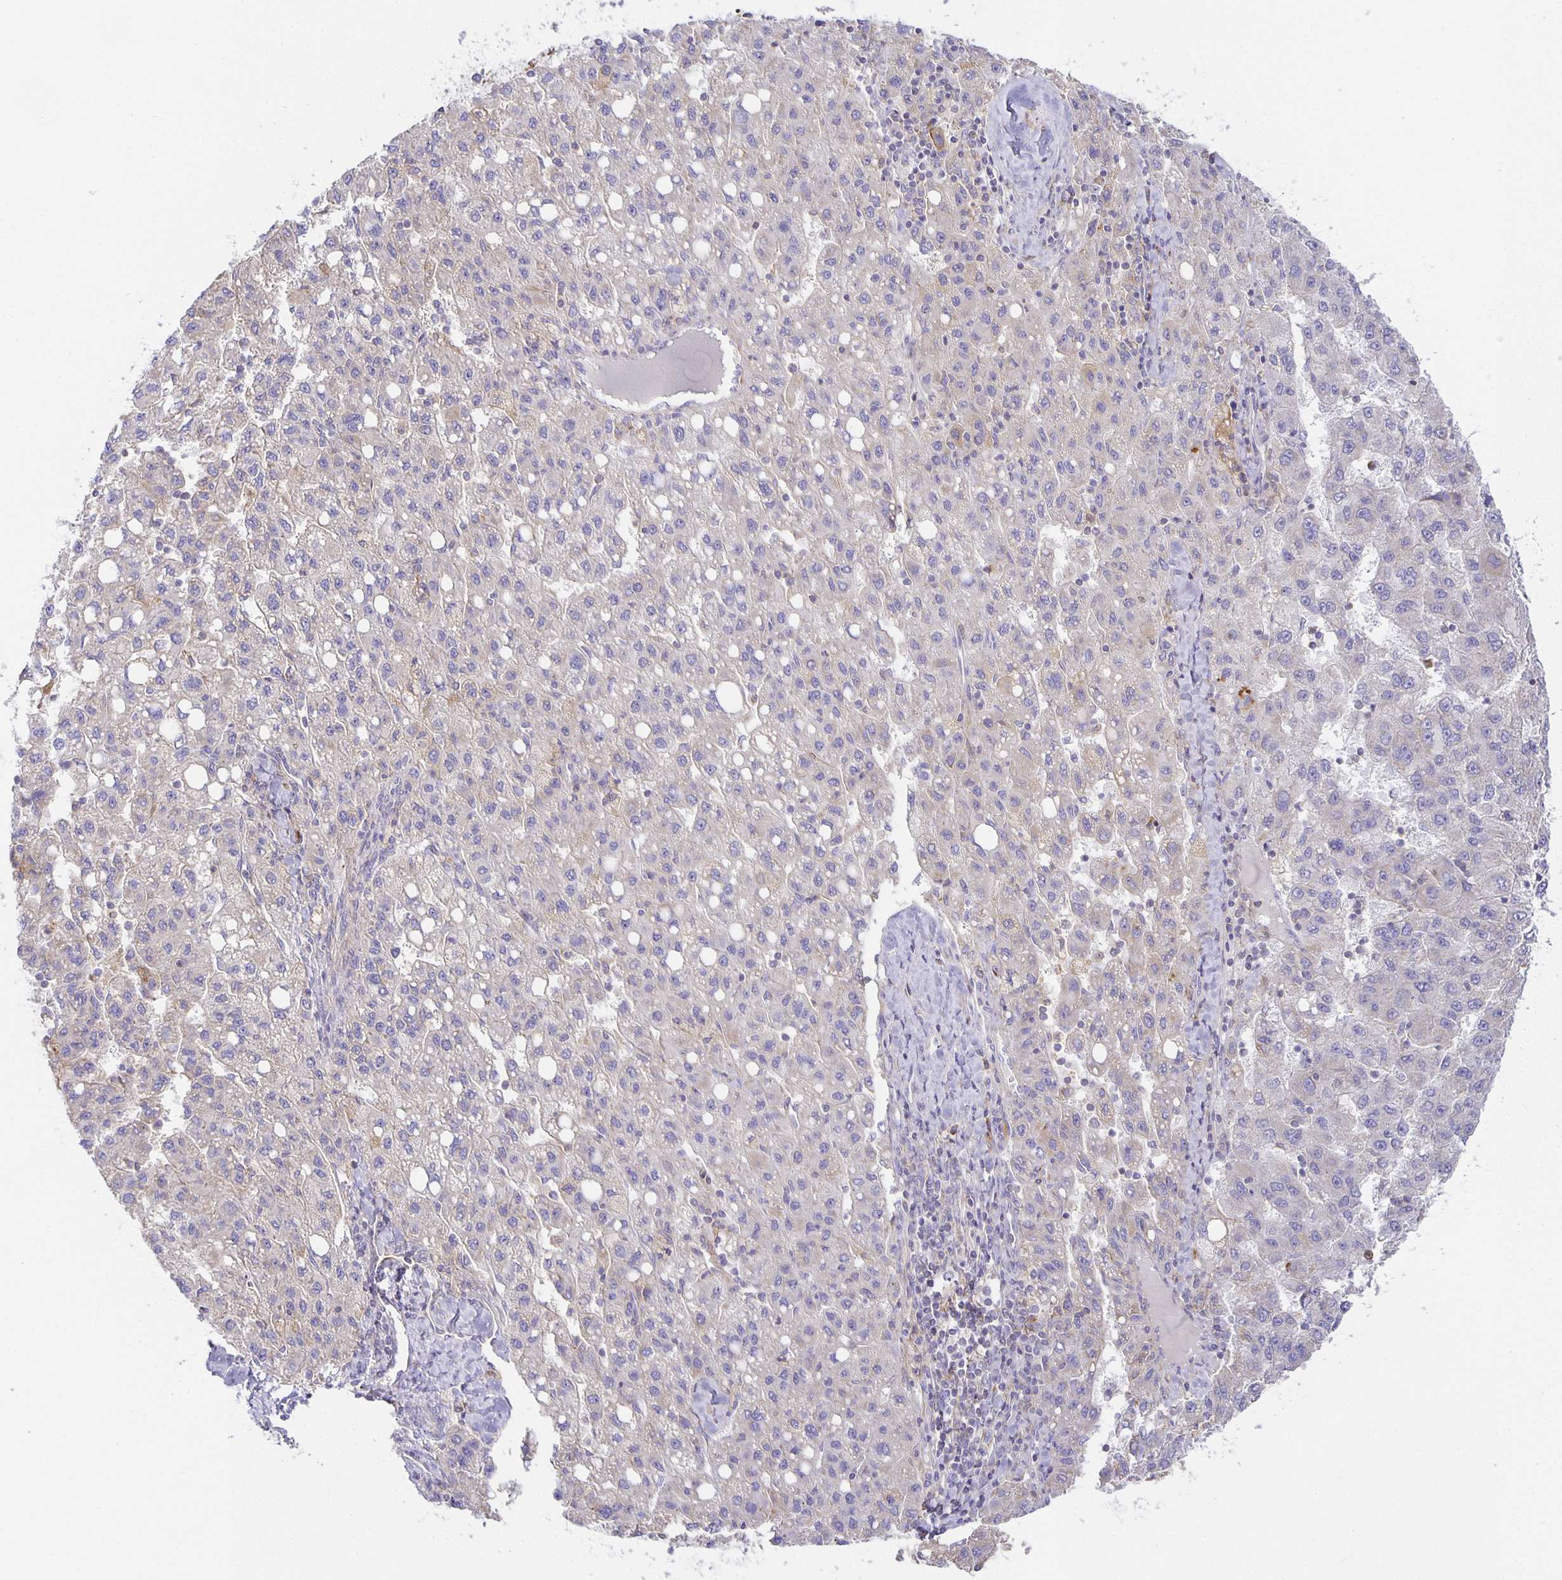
{"staining": {"intensity": "negative", "quantity": "none", "location": "none"}, "tissue": "liver cancer", "cell_type": "Tumor cells", "image_type": "cancer", "snomed": [{"axis": "morphology", "description": "Carcinoma, Hepatocellular, NOS"}, {"axis": "topography", "description": "Liver"}], "caption": "Immunohistochemical staining of hepatocellular carcinoma (liver) shows no significant positivity in tumor cells.", "gene": "FLRT3", "patient": {"sex": "female", "age": 82}}